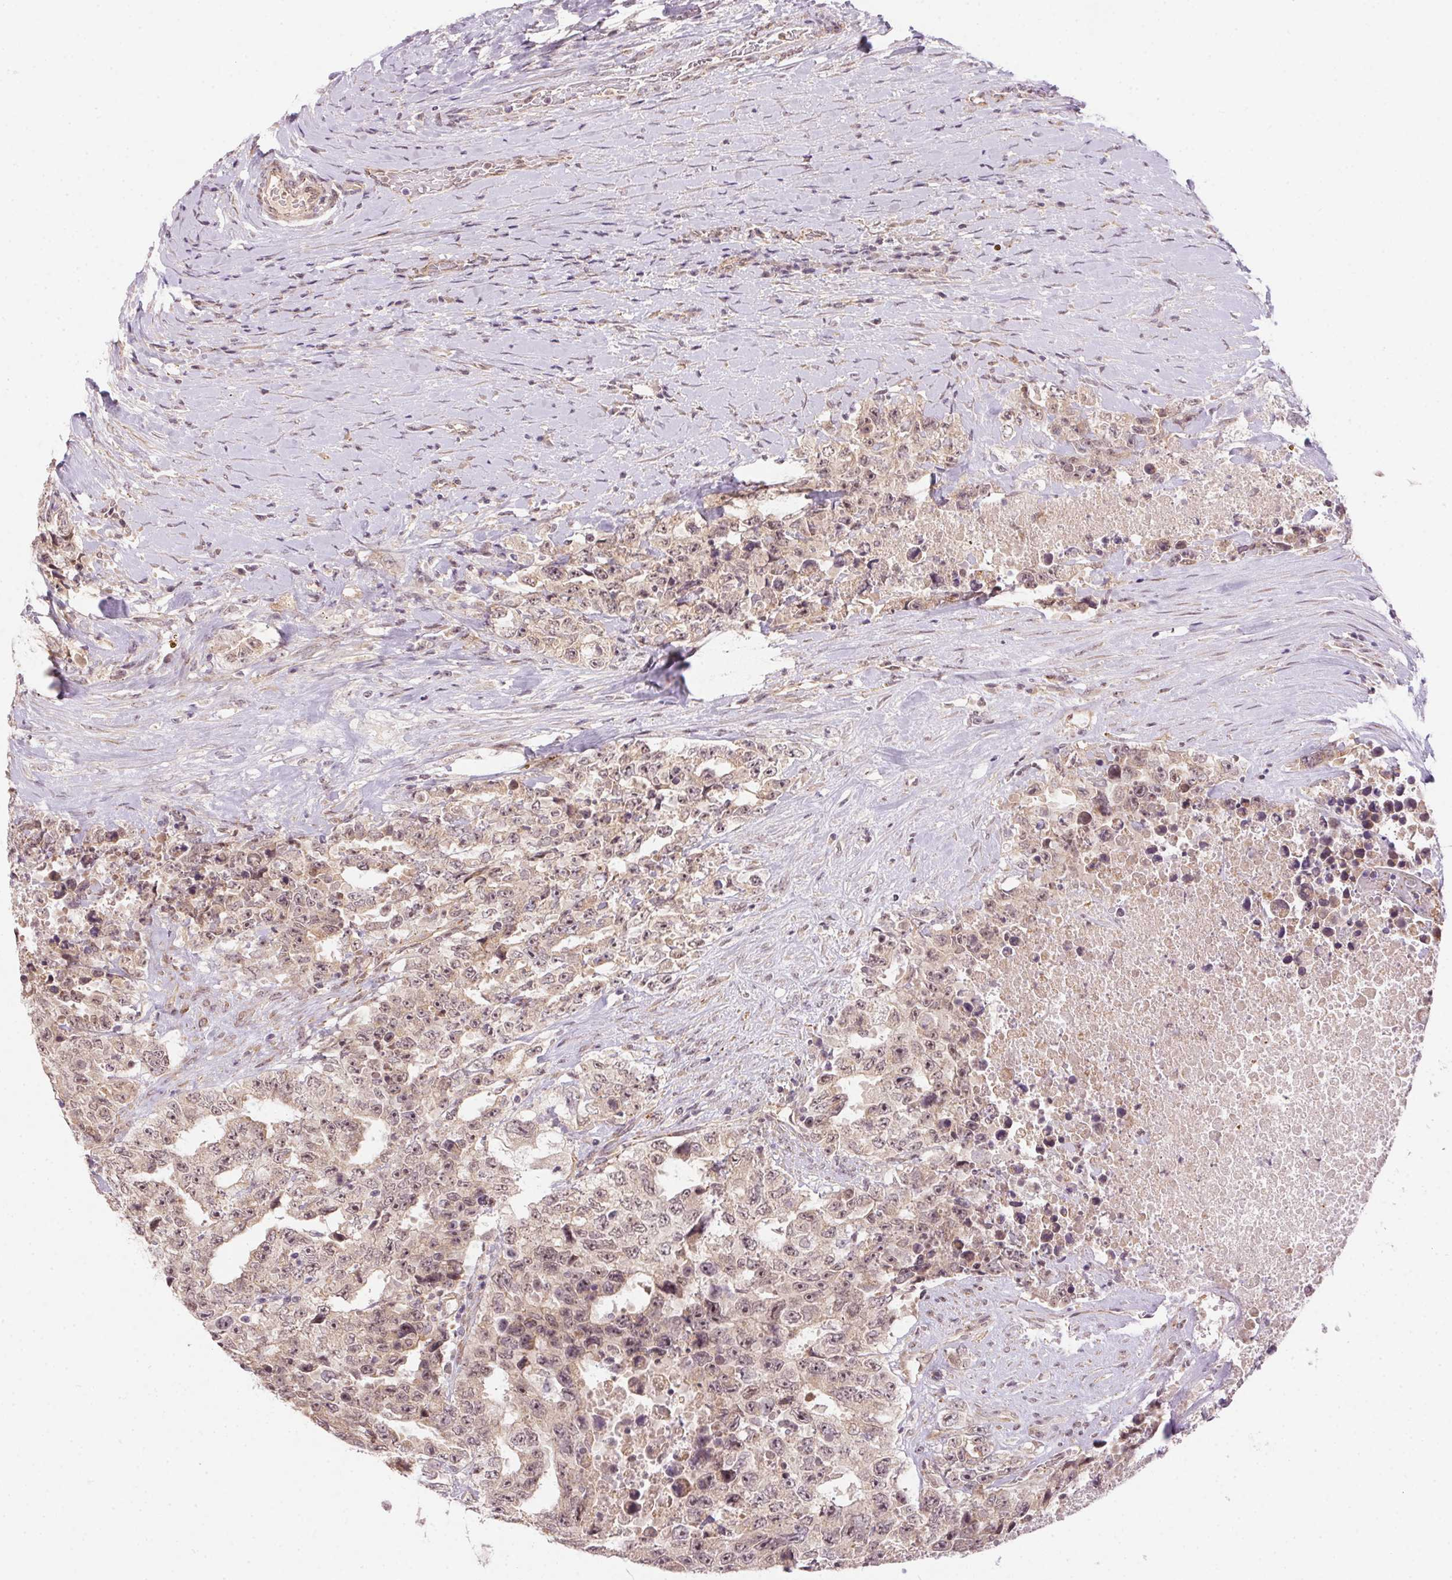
{"staining": {"intensity": "weak", "quantity": "25%-75%", "location": "cytoplasmic/membranous,nuclear"}, "tissue": "testis cancer", "cell_type": "Tumor cells", "image_type": "cancer", "snomed": [{"axis": "morphology", "description": "Carcinoma, Embryonal, NOS"}, {"axis": "topography", "description": "Testis"}], "caption": "Immunohistochemistry staining of testis embryonal carcinoma, which demonstrates low levels of weak cytoplasmic/membranous and nuclear expression in approximately 25%-75% of tumor cells indicating weak cytoplasmic/membranous and nuclear protein expression. The staining was performed using DAB (brown) for protein detection and nuclei were counterstained in hematoxylin (blue).", "gene": "CFAP92", "patient": {"sex": "male", "age": 24}}